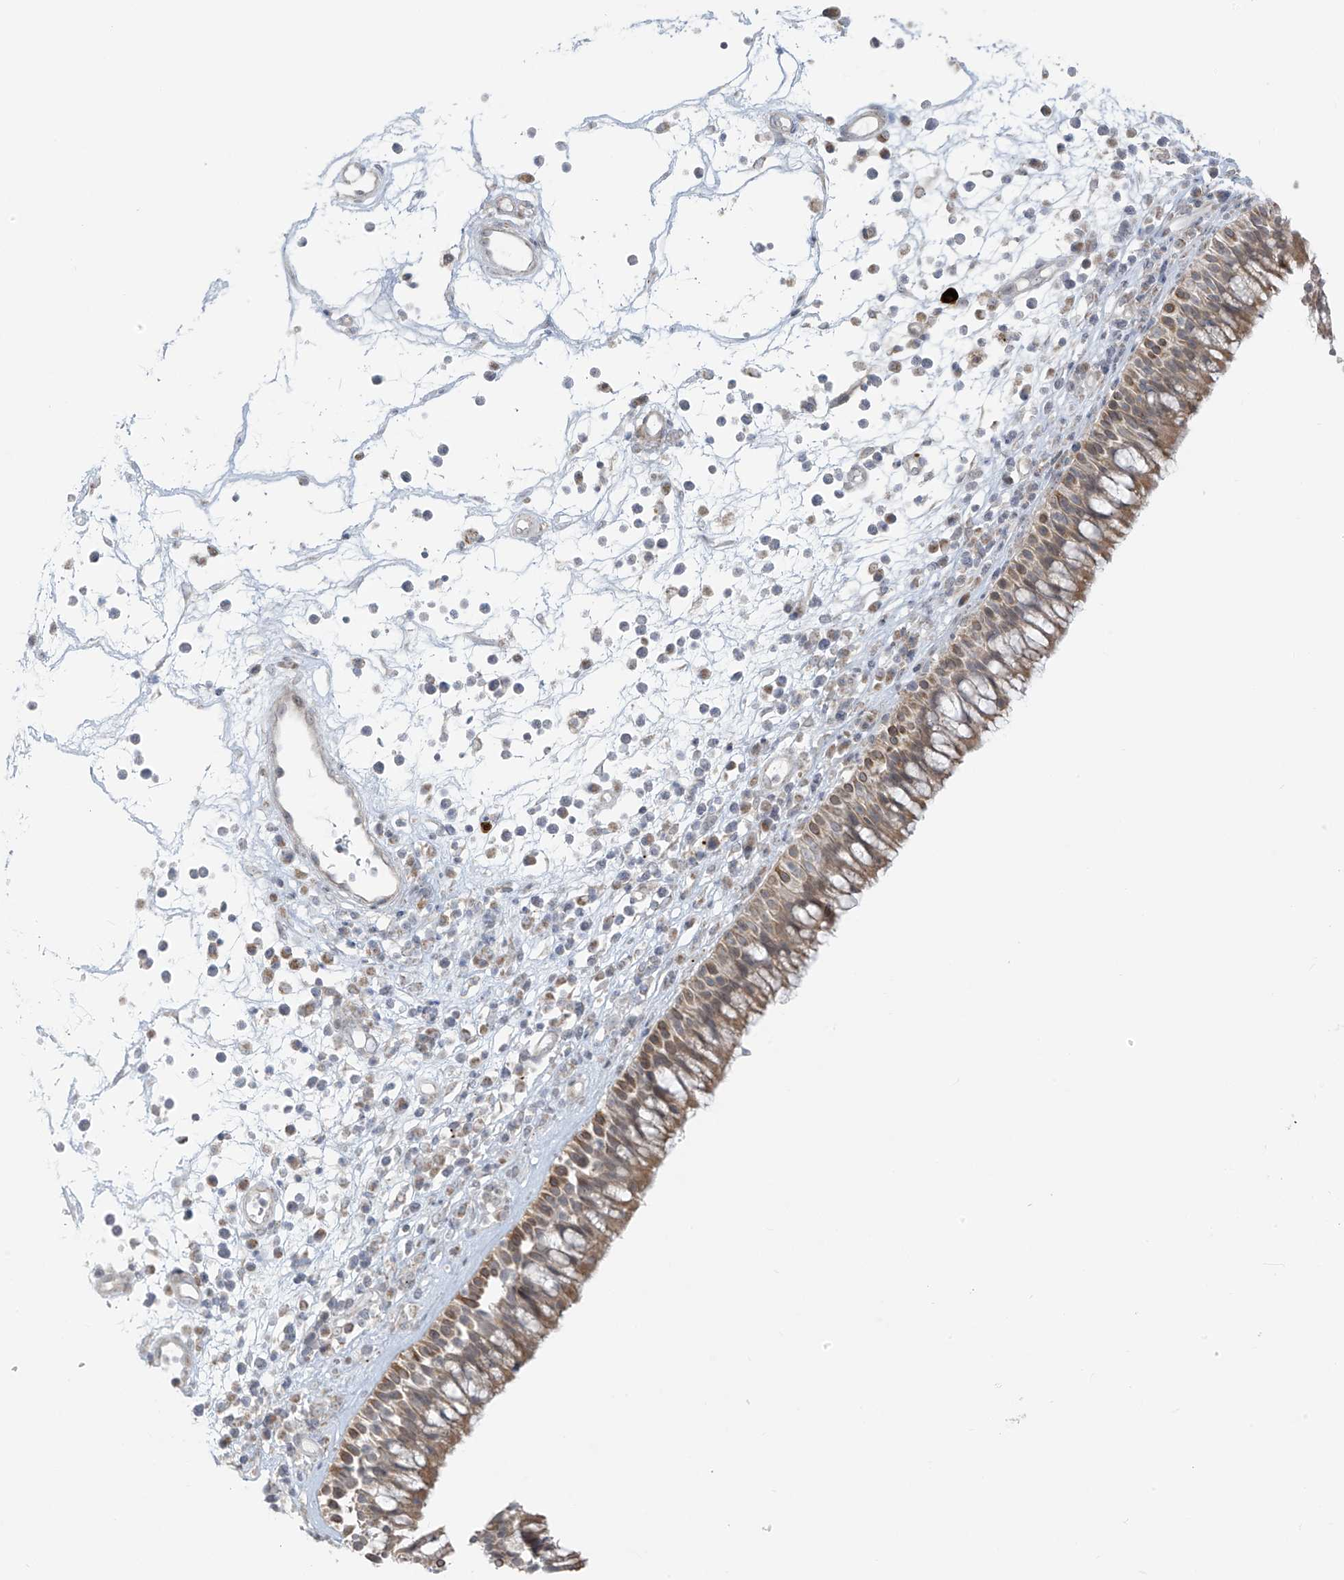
{"staining": {"intensity": "weak", "quantity": ">75%", "location": "cytoplasmic/membranous,nuclear"}, "tissue": "nasopharynx", "cell_type": "Respiratory epithelial cells", "image_type": "normal", "snomed": [{"axis": "morphology", "description": "Normal tissue, NOS"}, {"axis": "morphology", "description": "Inflammation, NOS"}, {"axis": "morphology", "description": "Malignant melanoma, Metastatic site"}, {"axis": "topography", "description": "Nasopharynx"}], "caption": "This image exhibits normal nasopharynx stained with immunohistochemistry to label a protein in brown. The cytoplasmic/membranous,nuclear of respiratory epithelial cells show weak positivity for the protein. Nuclei are counter-stained blue.", "gene": "HDDC2", "patient": {"sex": "male", "age": 70}}